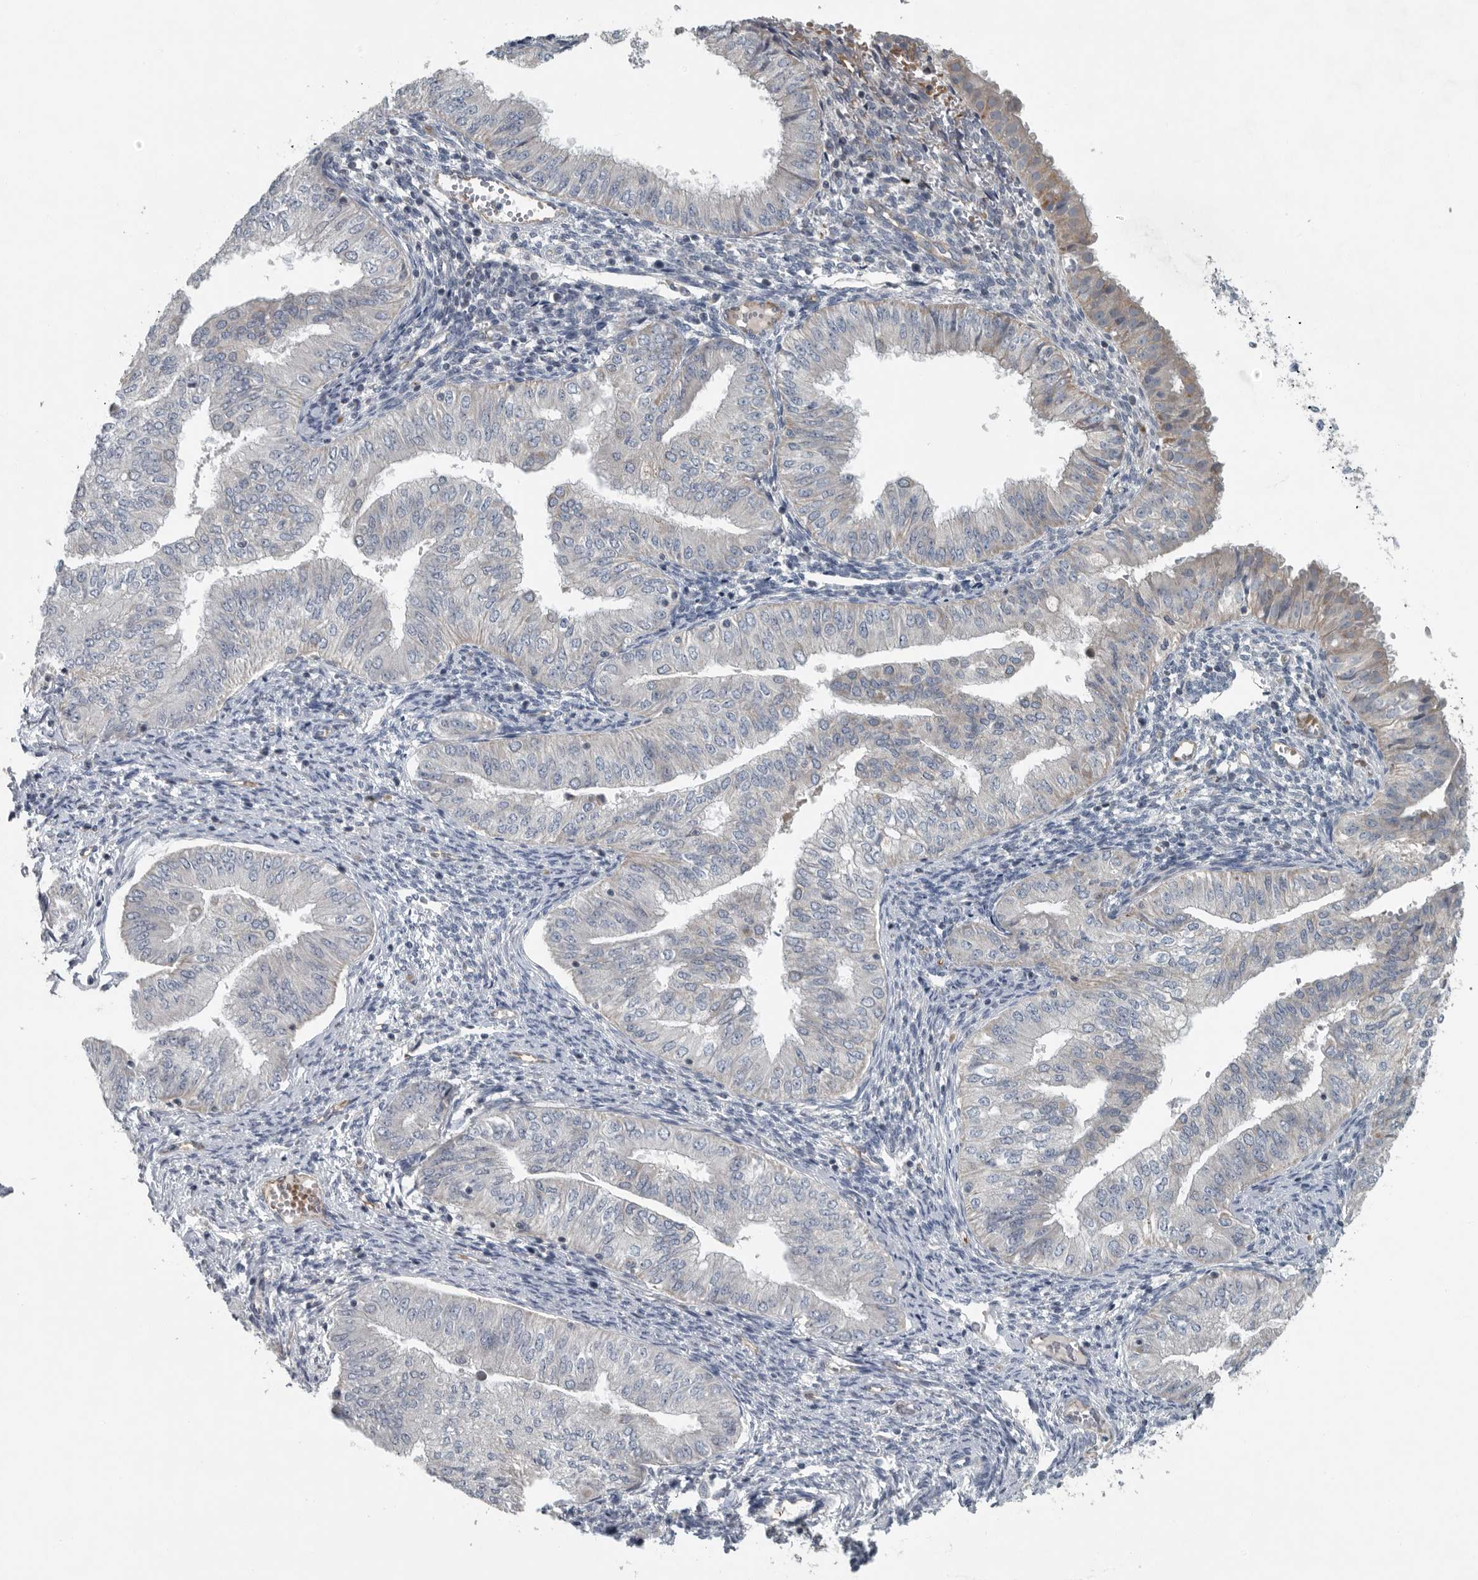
{"staining": {"intensity": "weak", "quantity": "<25%", "location": "cytoplasmic/membranous"}, "tissue": "endometrial cancer", "cell_type": "Tumor cells", "image_type": "cancer", "snomed": [{"axis": "morphology", "description": "Normal tissue, NOS"}, {"axis": "morphology", "description": "Adenocarcinoma, NOS"}, {"axis": "topography", "description": "Endometrium"}], "caption": "Image shows no protein staining in tumor cells of endometrial cancer tissue. The staining was performed using DAB to visualize the protein expression in brown, while the nuclei were stained in blue with hematoxylin (Magnification: 20x).", "gene": "MPP3", "patient": {"sex": "female", "age": 53}}